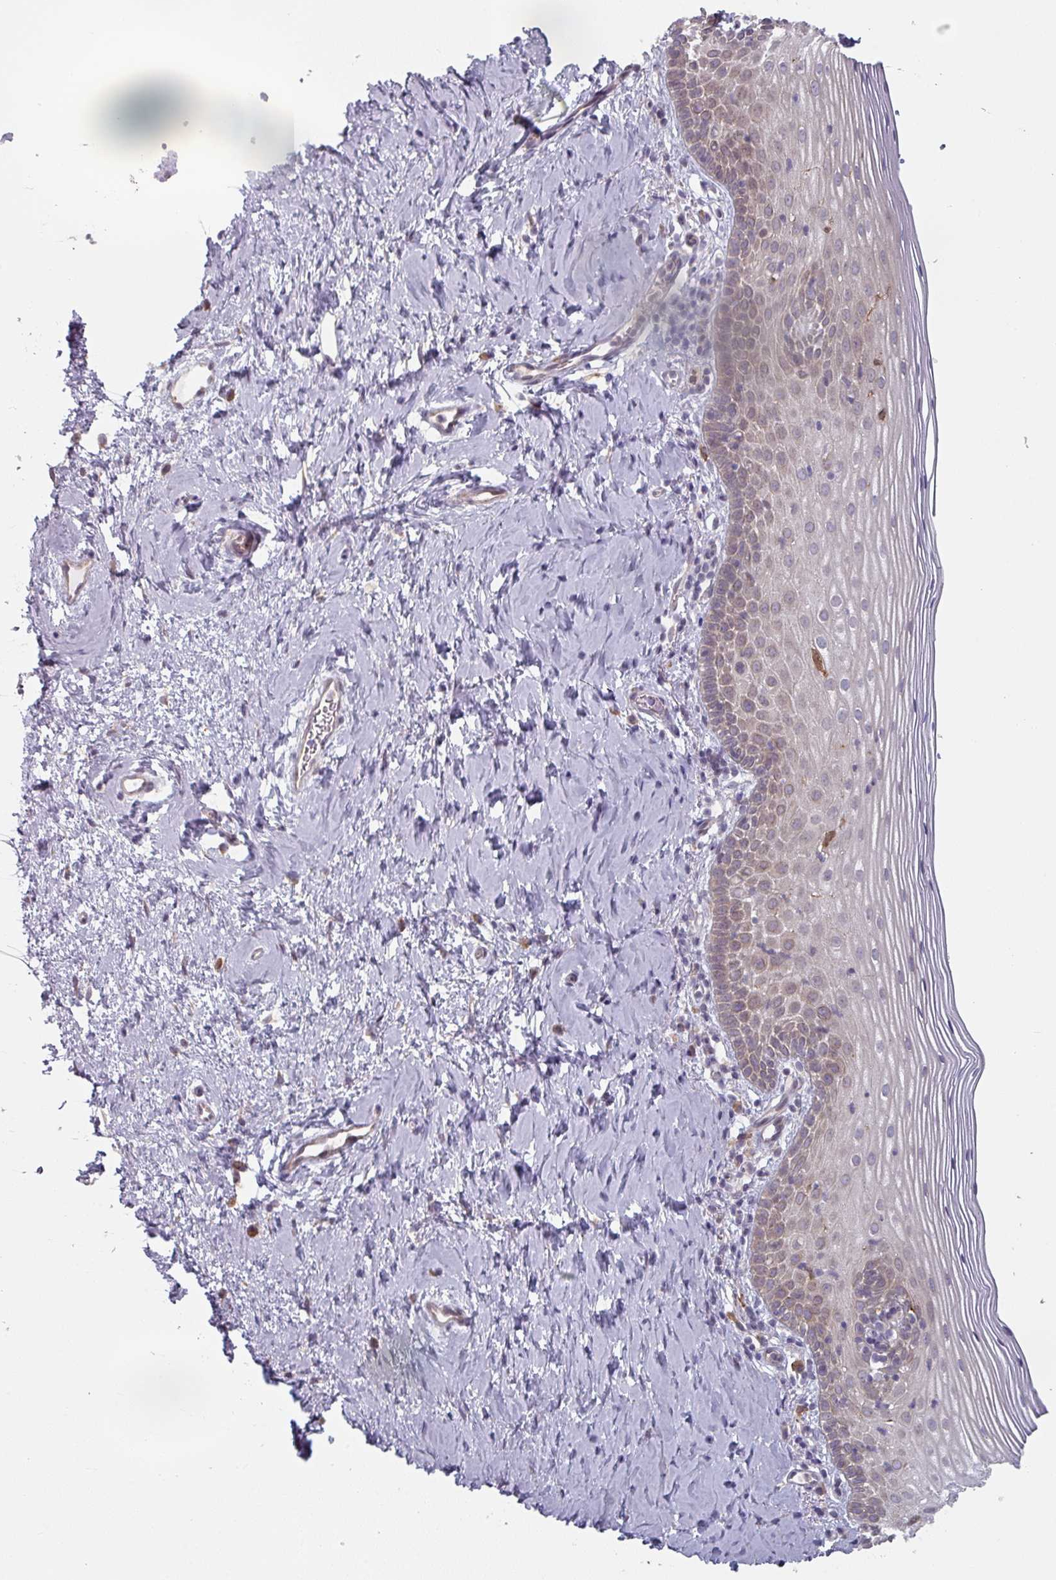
{"staining": {"intensity": "weak", "quantity": "25%-75%", "location": "cytoplasmic/membranous"}, "tissue": "cervix", "cell_type": "Glandular cells", "image_type": "normal", "snomed": [{"axis": "morphology", "description": "Normal tissue, NOS"}, {"axis": "topography", "description": "Cervix"}], "caption": "Protein analysis of normal cervix demonstrates weak cytoplasmic/membranous staining in approximately 25%-75% of glandular cells.", "gene": "TAPT1", "patient": {"sex": "female", "age": 44}}